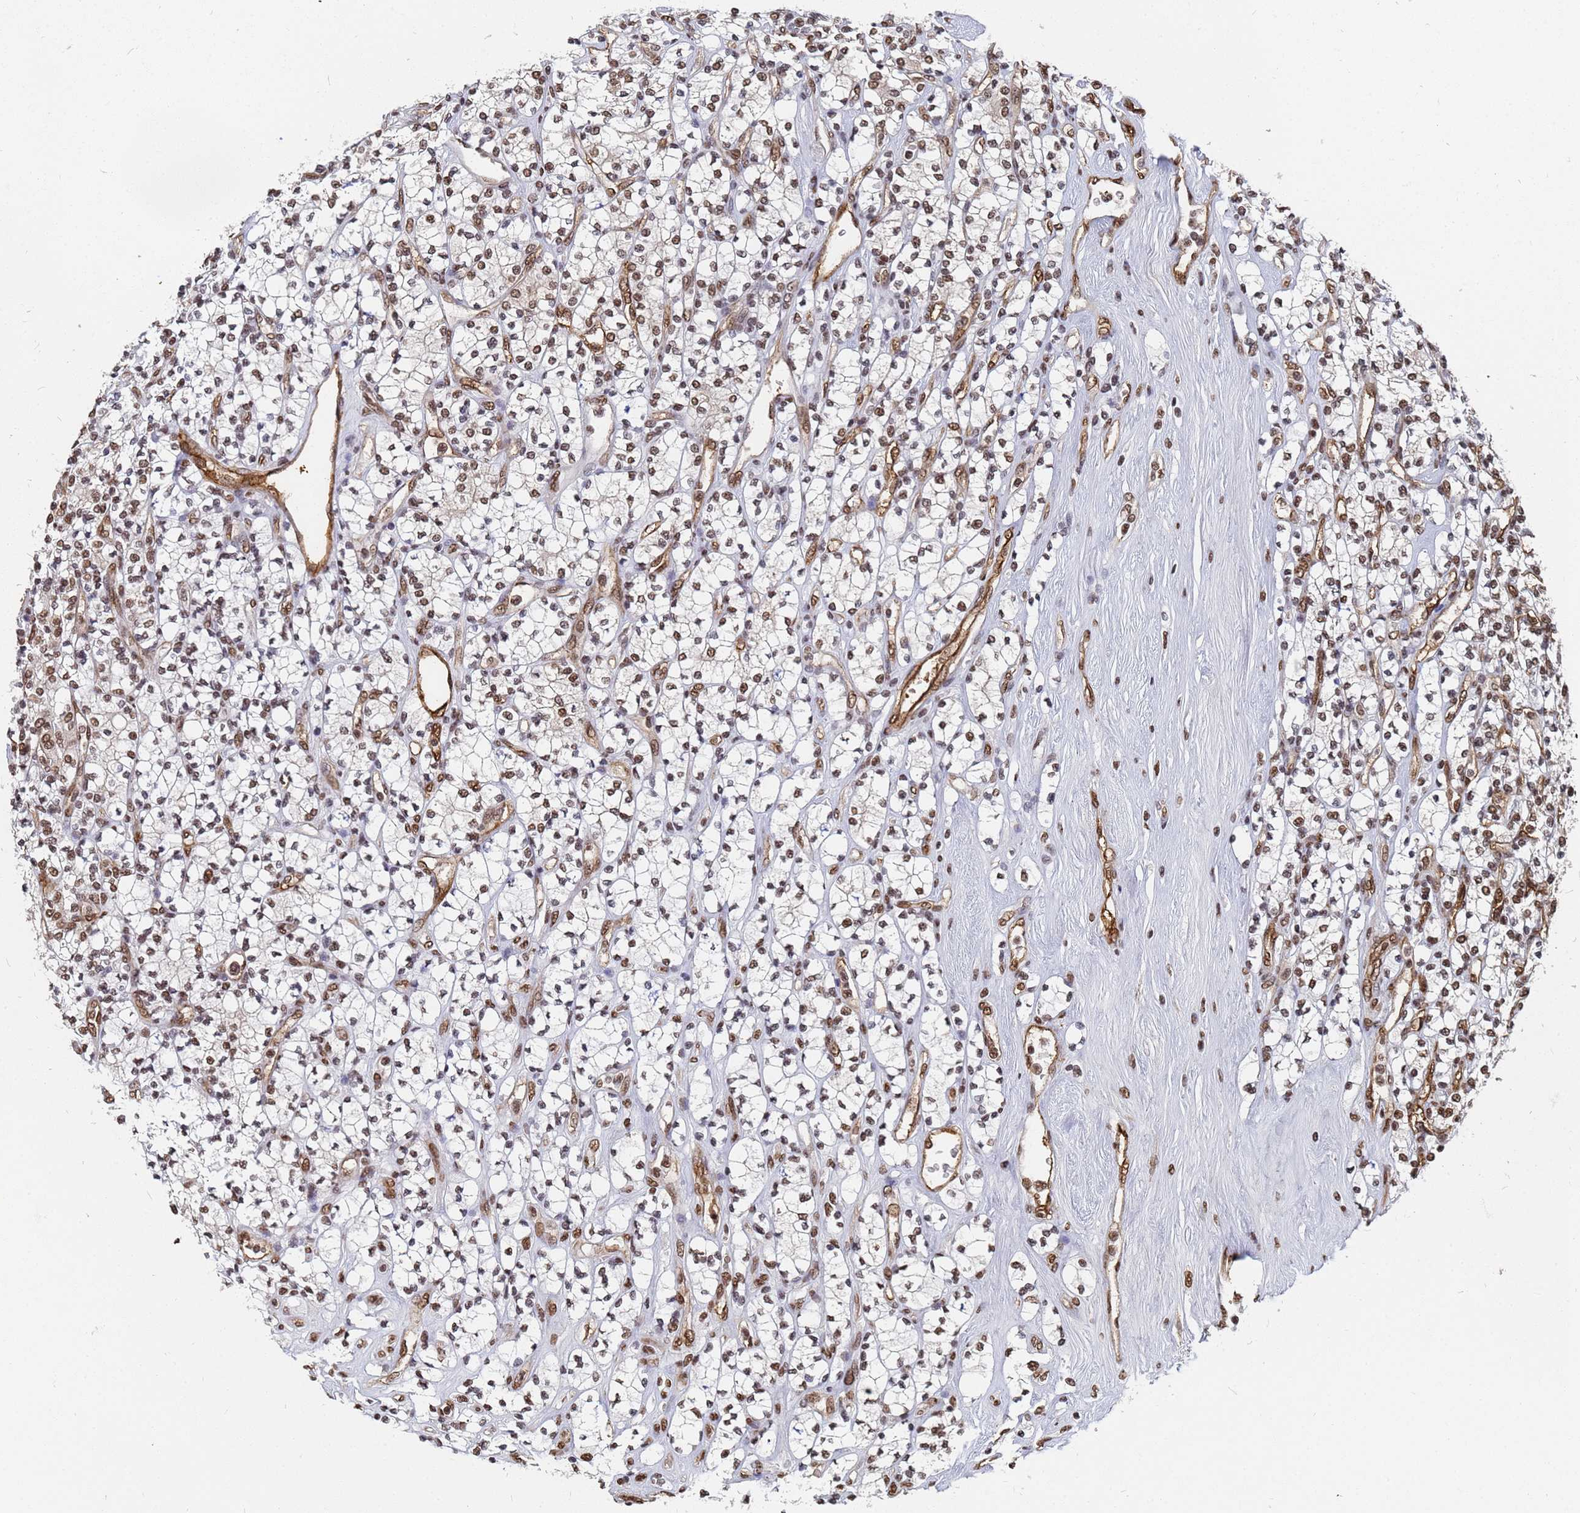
{"staining": {"intensity": "moderate", "quantity": ">75%", "location": "nuclear"}, "tissue": "renal cancer", "cell_type": "Tumor cells", "image_type": "cancer", "snomed": [{"axis": "morphology", "description": "Adenocarcinoma, NOS"}, {"axis": "topography", "description": "Kidney"}], "caption": "This is a photomicrograph of IHC staining of renal adenocarcinoma, which shows moderate positivity in the nuclear of tumor cells.", "gene": "RAVER2", "patient": {"sex": "male", "age": 77}}